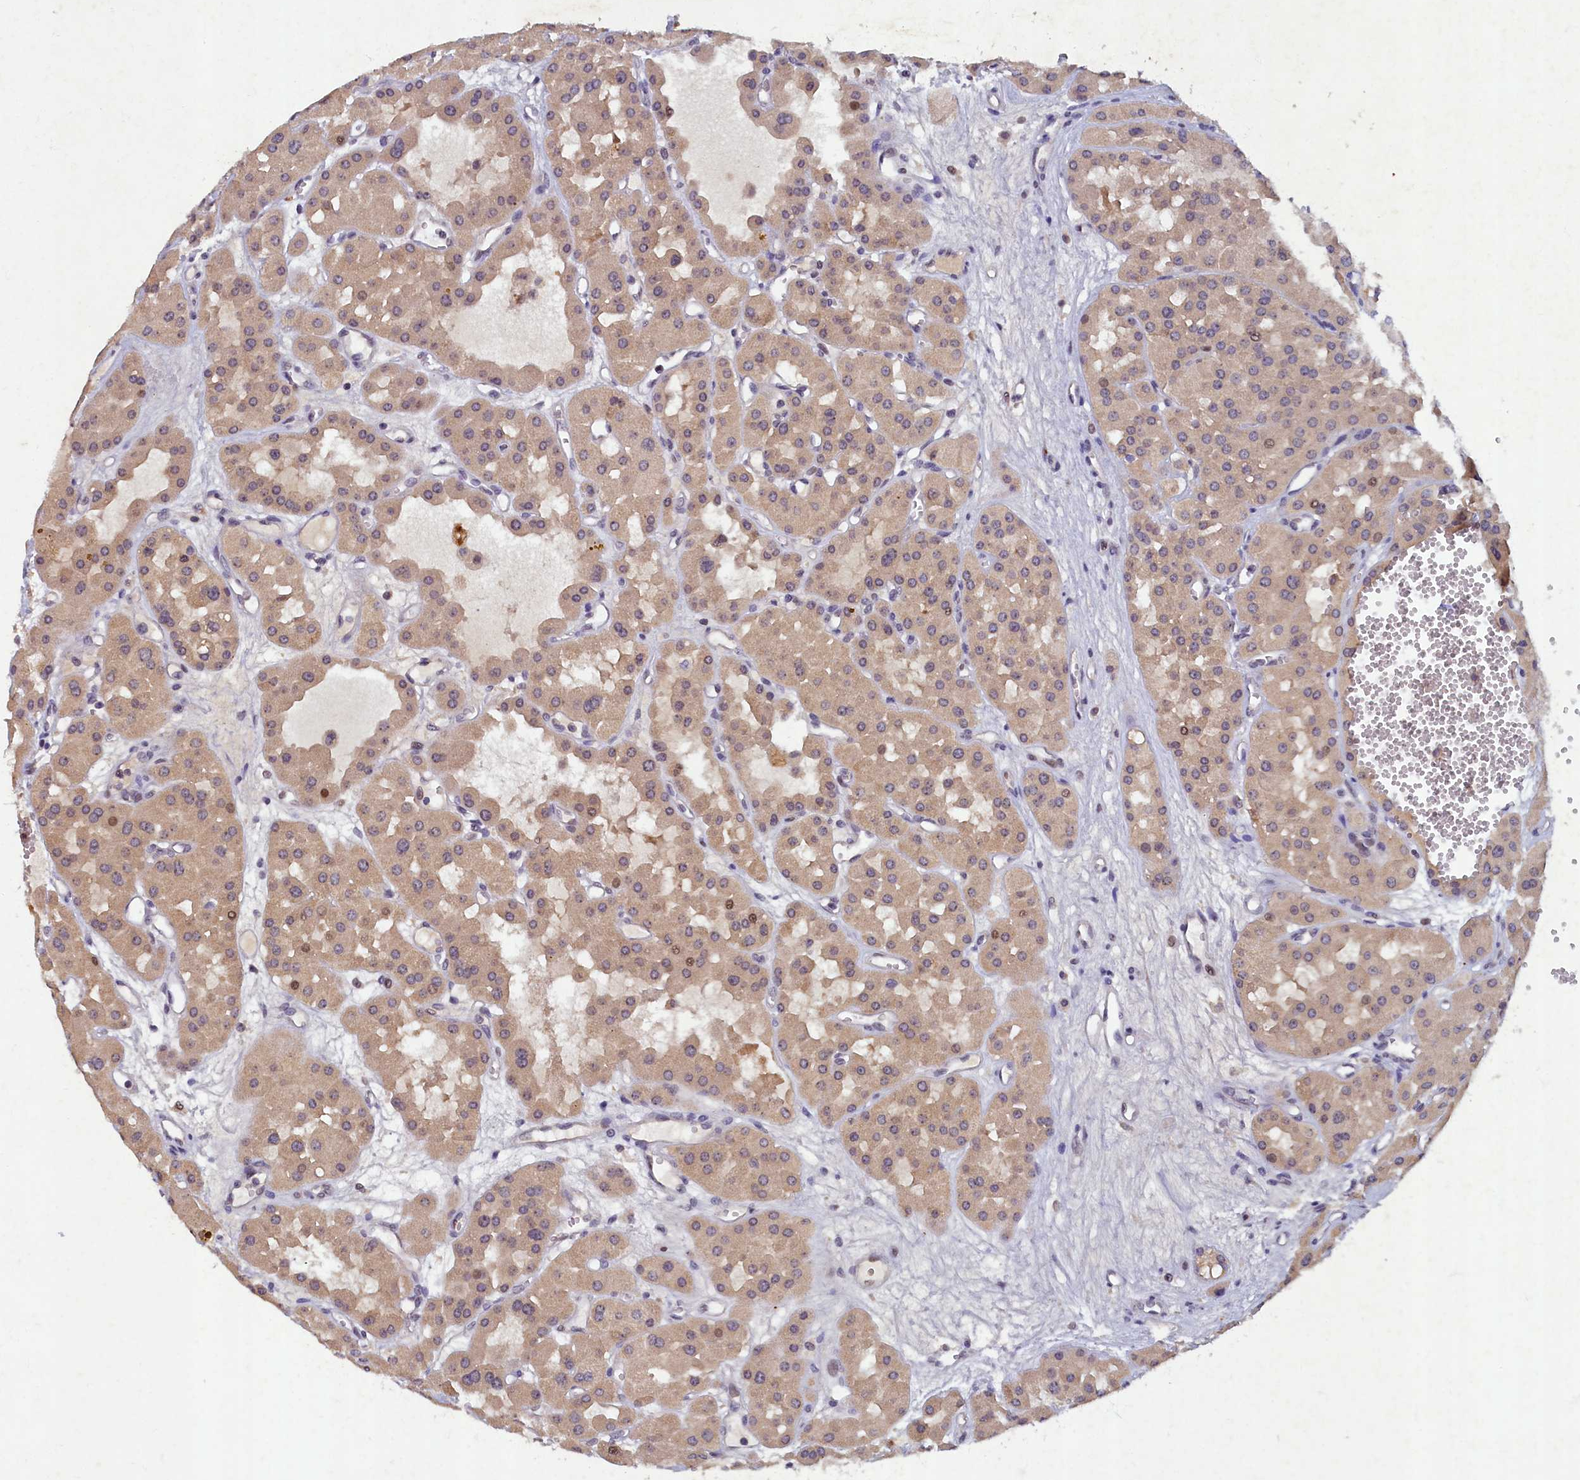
{"staining": {"intensity": "weak", "quantity": ">75%", "location": "cytoplasmic/membranous,nuclear"}, "tissue": "renal cancer", "cell_type": "Tumor cells", "image_type": "cancer", "snomed": [{"axis": "morphology", "description": "Carcinoma, NOS"}, {"axis": "topography", "description": "Kidney"}], "caption": "This is a micrograph of IHC staining of carcinoma (renal), which shows weak staining in the cytoplasmic/membranous and nuclear of tumor cells.", "gene": "LATS2", "patient": {"sex": "female", "age": 75}}